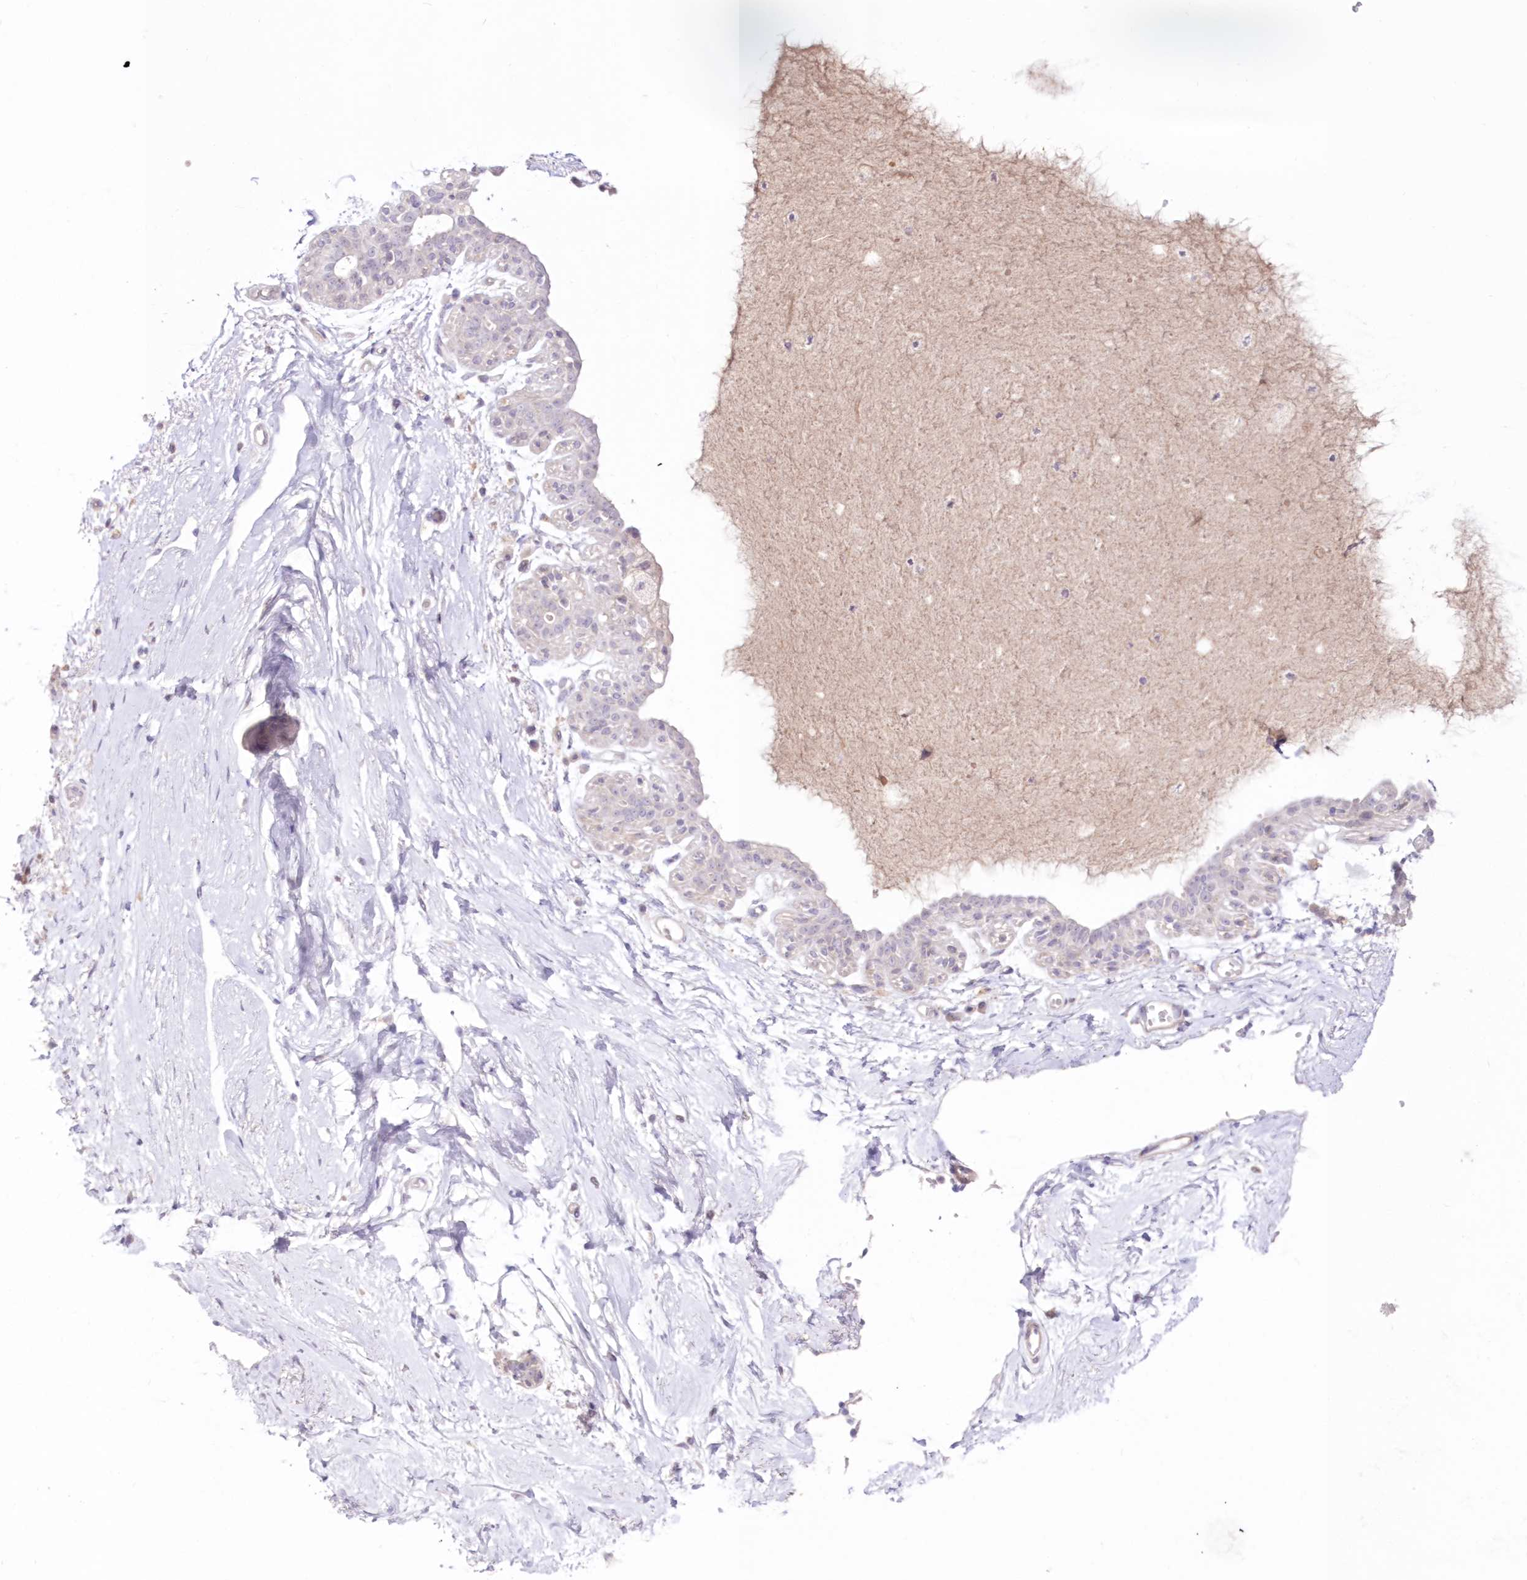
{"staining": {"intensity": "negative", "quantity": "none", "location": "none"}, "tissue": "breast", "cell_type": "Adipocytes", "image_type": "normal", "snomed": [{"axis": "morphology", "description": "Normal tissue, NOS"}, {"axis": "topography", "description": "Breast"}], "caption": "Immunohistochemistry image of unremarkable human breast stained for a protein (brown), which exhibits no staining in adipocytes.", "gene": "NEU4", "patient": {"sex": "female", "age": 45}}